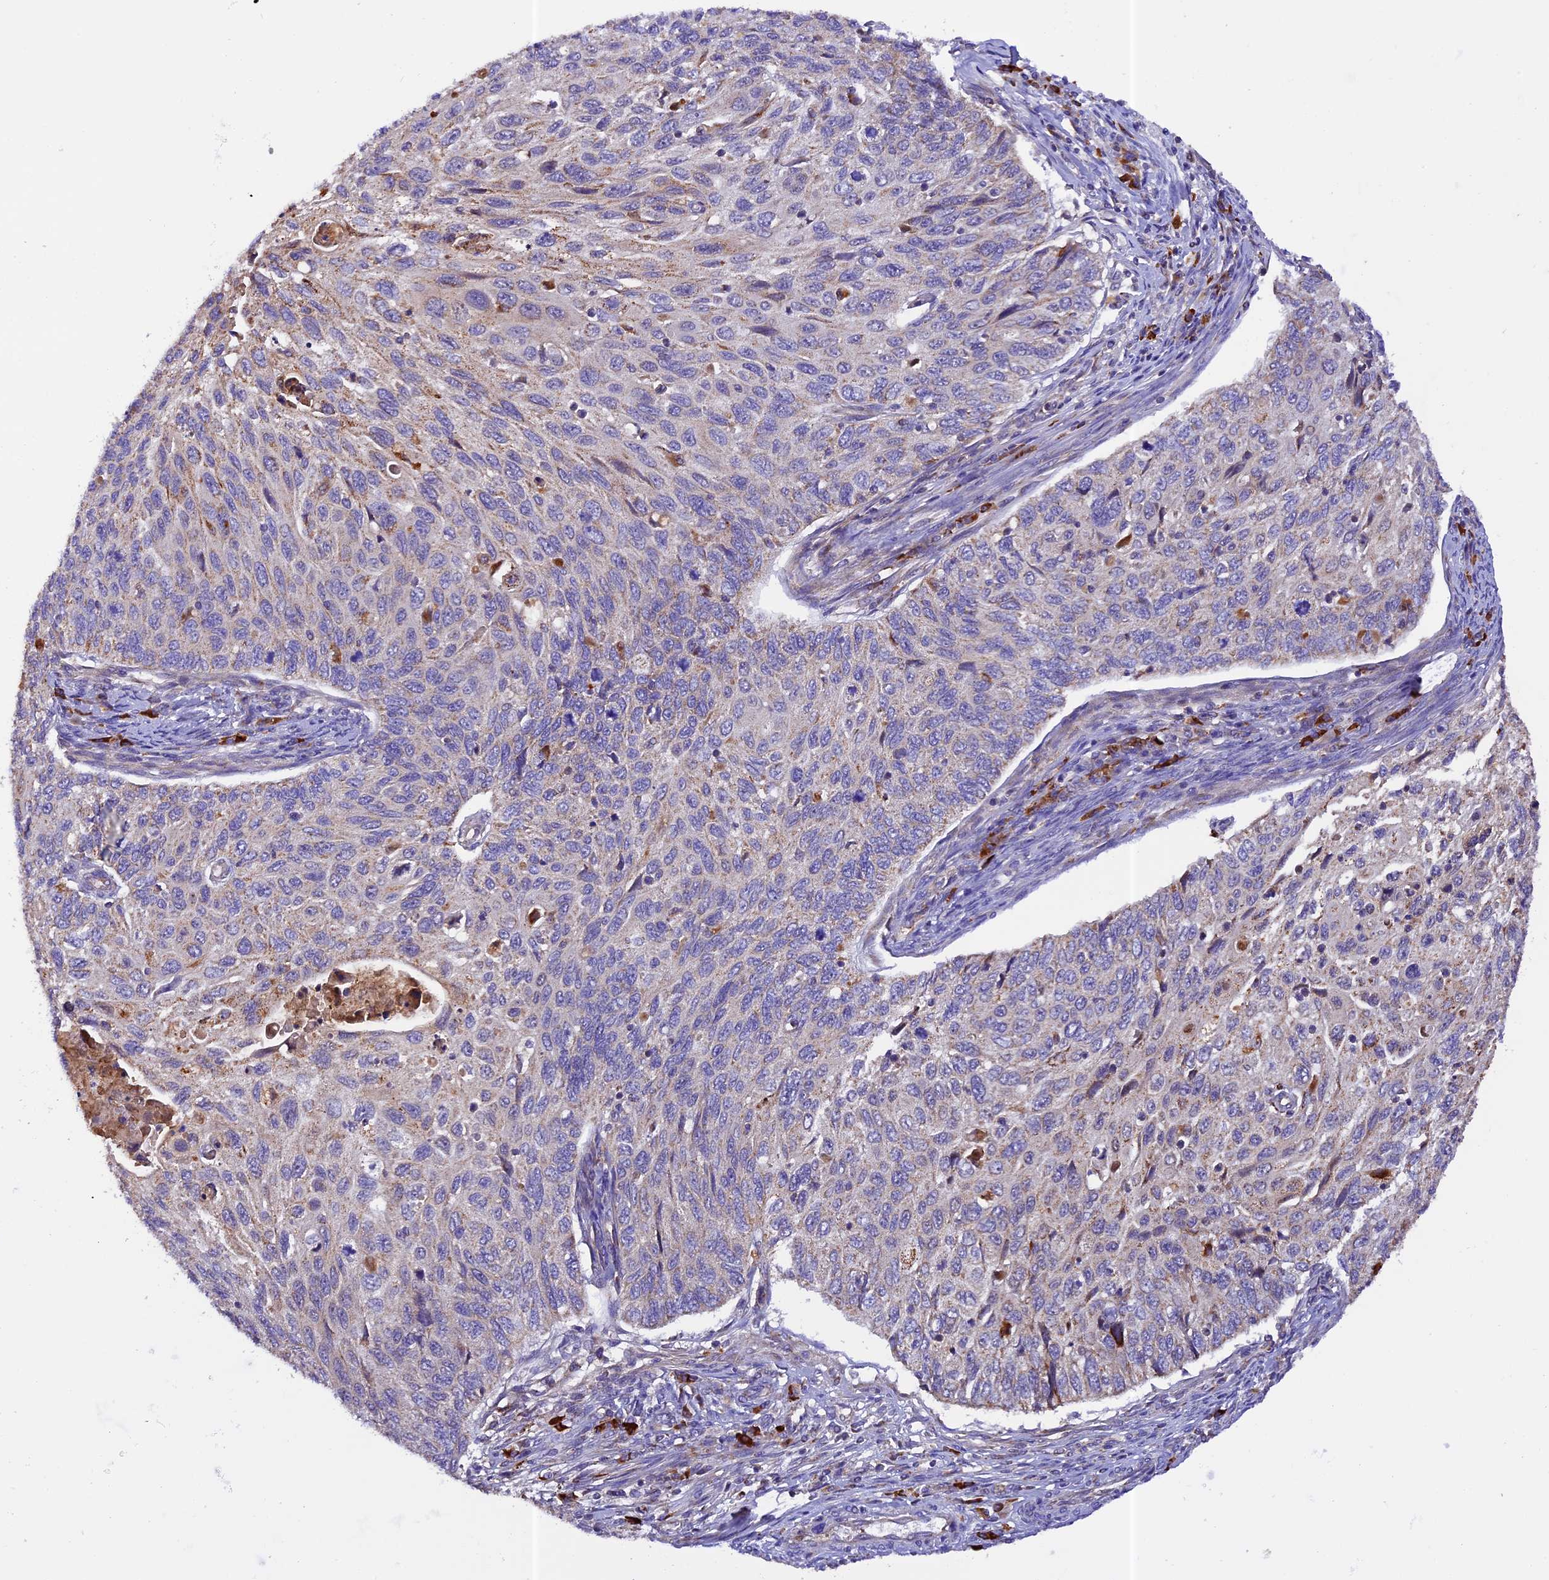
{"staining": {"intensity": "weak", "quantity": "25%-75%", "location": "cytoplasmic/membranous"}, "tissue": "cervical cancer", "cell_type": "Tumor cells", "image_type": "cancer", "snomed": [{"axis": "morphology", "description": "Squamous cell carcinoma, NOS"}, {"axis": "topography", "description": "Cervix"}], "caption": "This histopathology image shows cervical squamous cell carcinoma stained with IHC to label a protein in brown. The cytoplasmic/membranous of tumor cells show weak positivity for the protein. Nuclei are counter-stained blue.", "gene": "METTL22", "patient": {"sex": "female", "age": 70}}